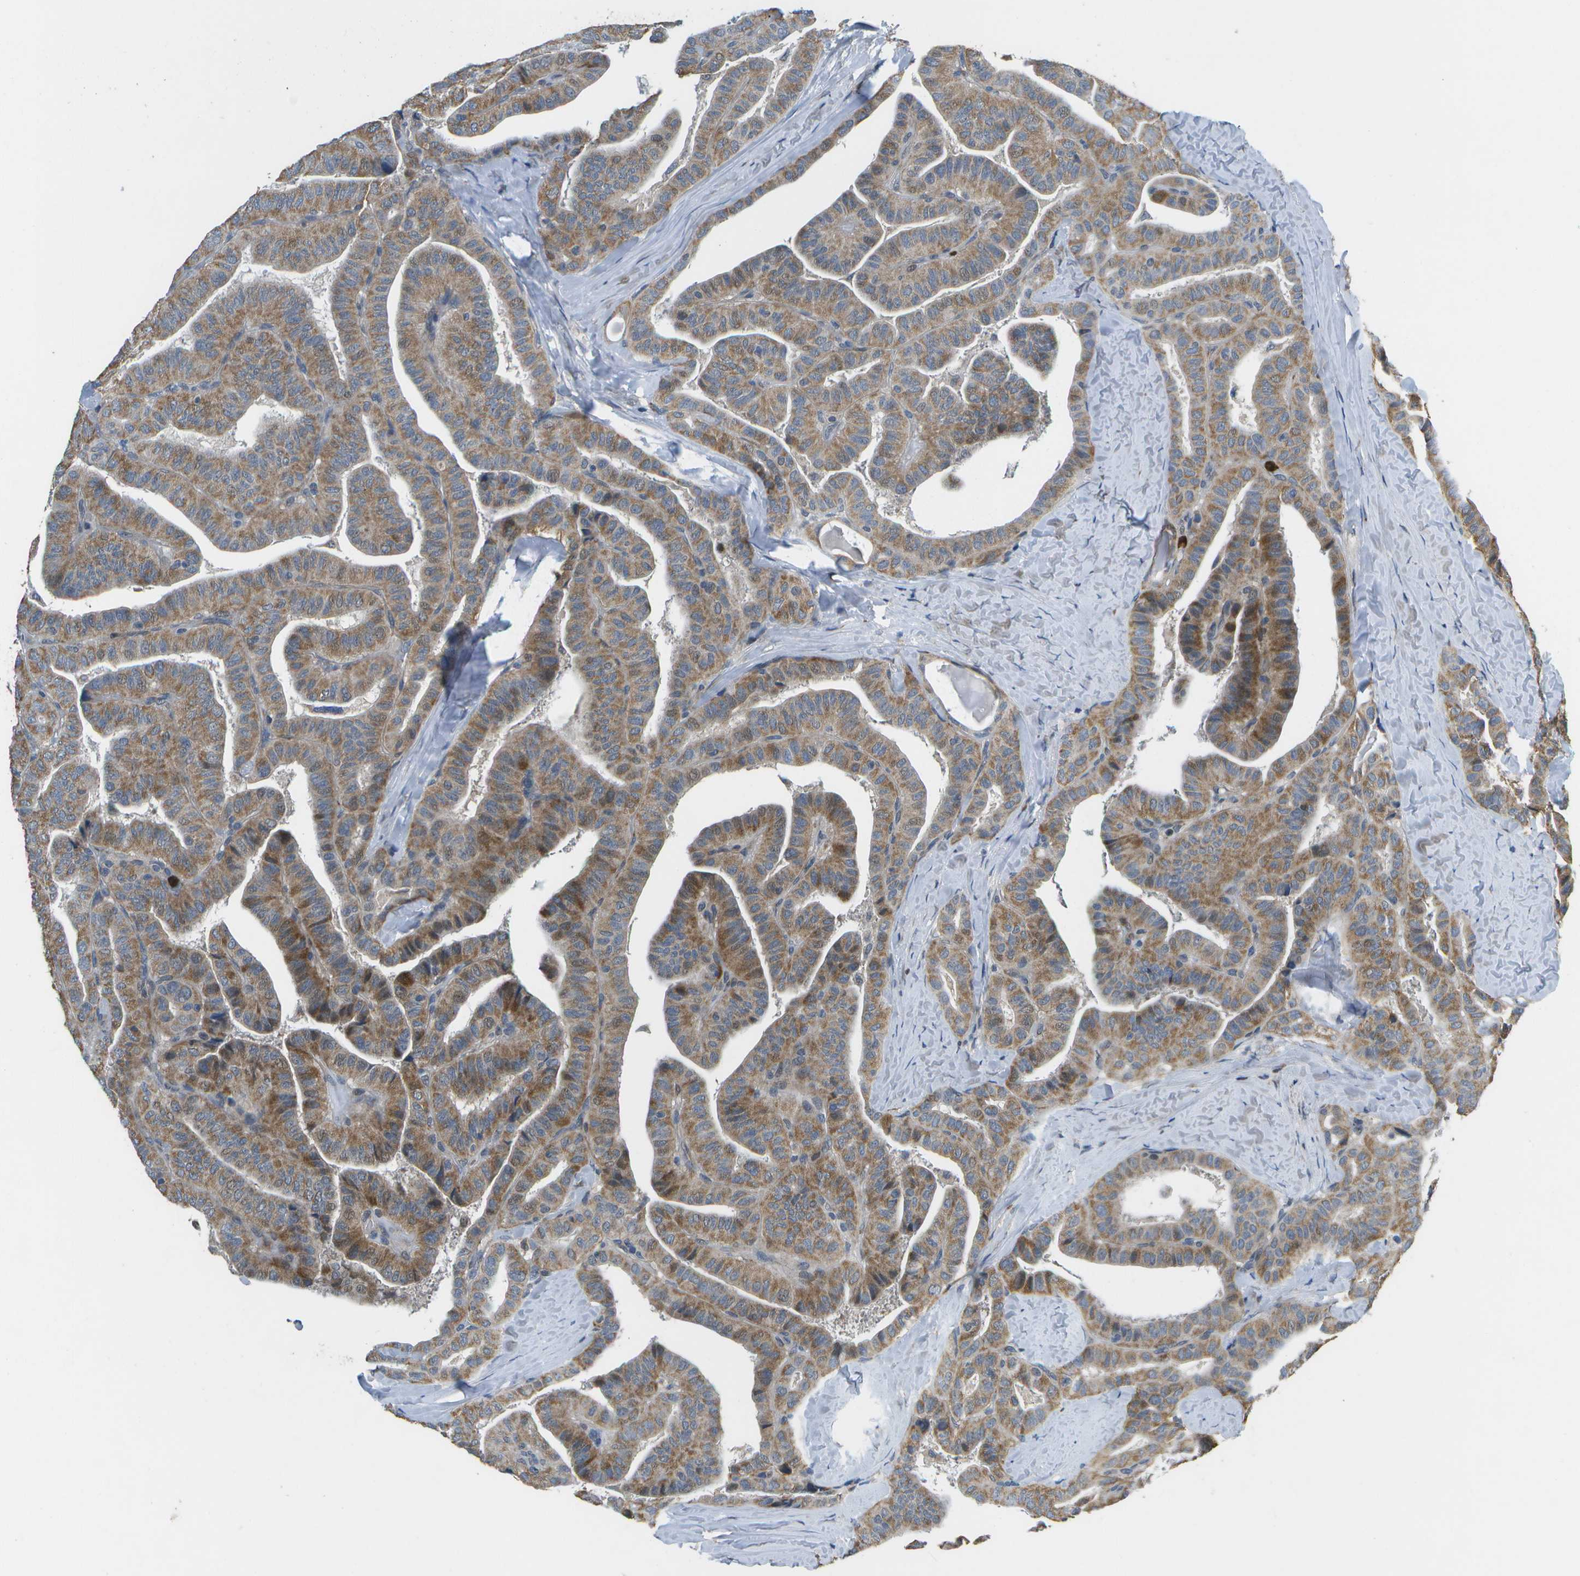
{"staining": {"intensity": "moderate", "quantity": ">75%", "location": "cytoplasmic/membranous"}, "tissue": "thyroid cancer", "cell_type": "Tumor cells", "image_type": "cancer", "snomed": [{"axis": "morphology", "description": "Papillary adenocarcinoma, NOS"}, {"axis": "topography", "description": "Thyroid gland"}], "caption": "Protein staining of thyroid papillary adenocarcinoma tissue shows moderate cytoplasmic/membranous expression in about >75% of tumor cells.", "gene": "GALNT15", "patient": {"sex": "male", "age": 77}}